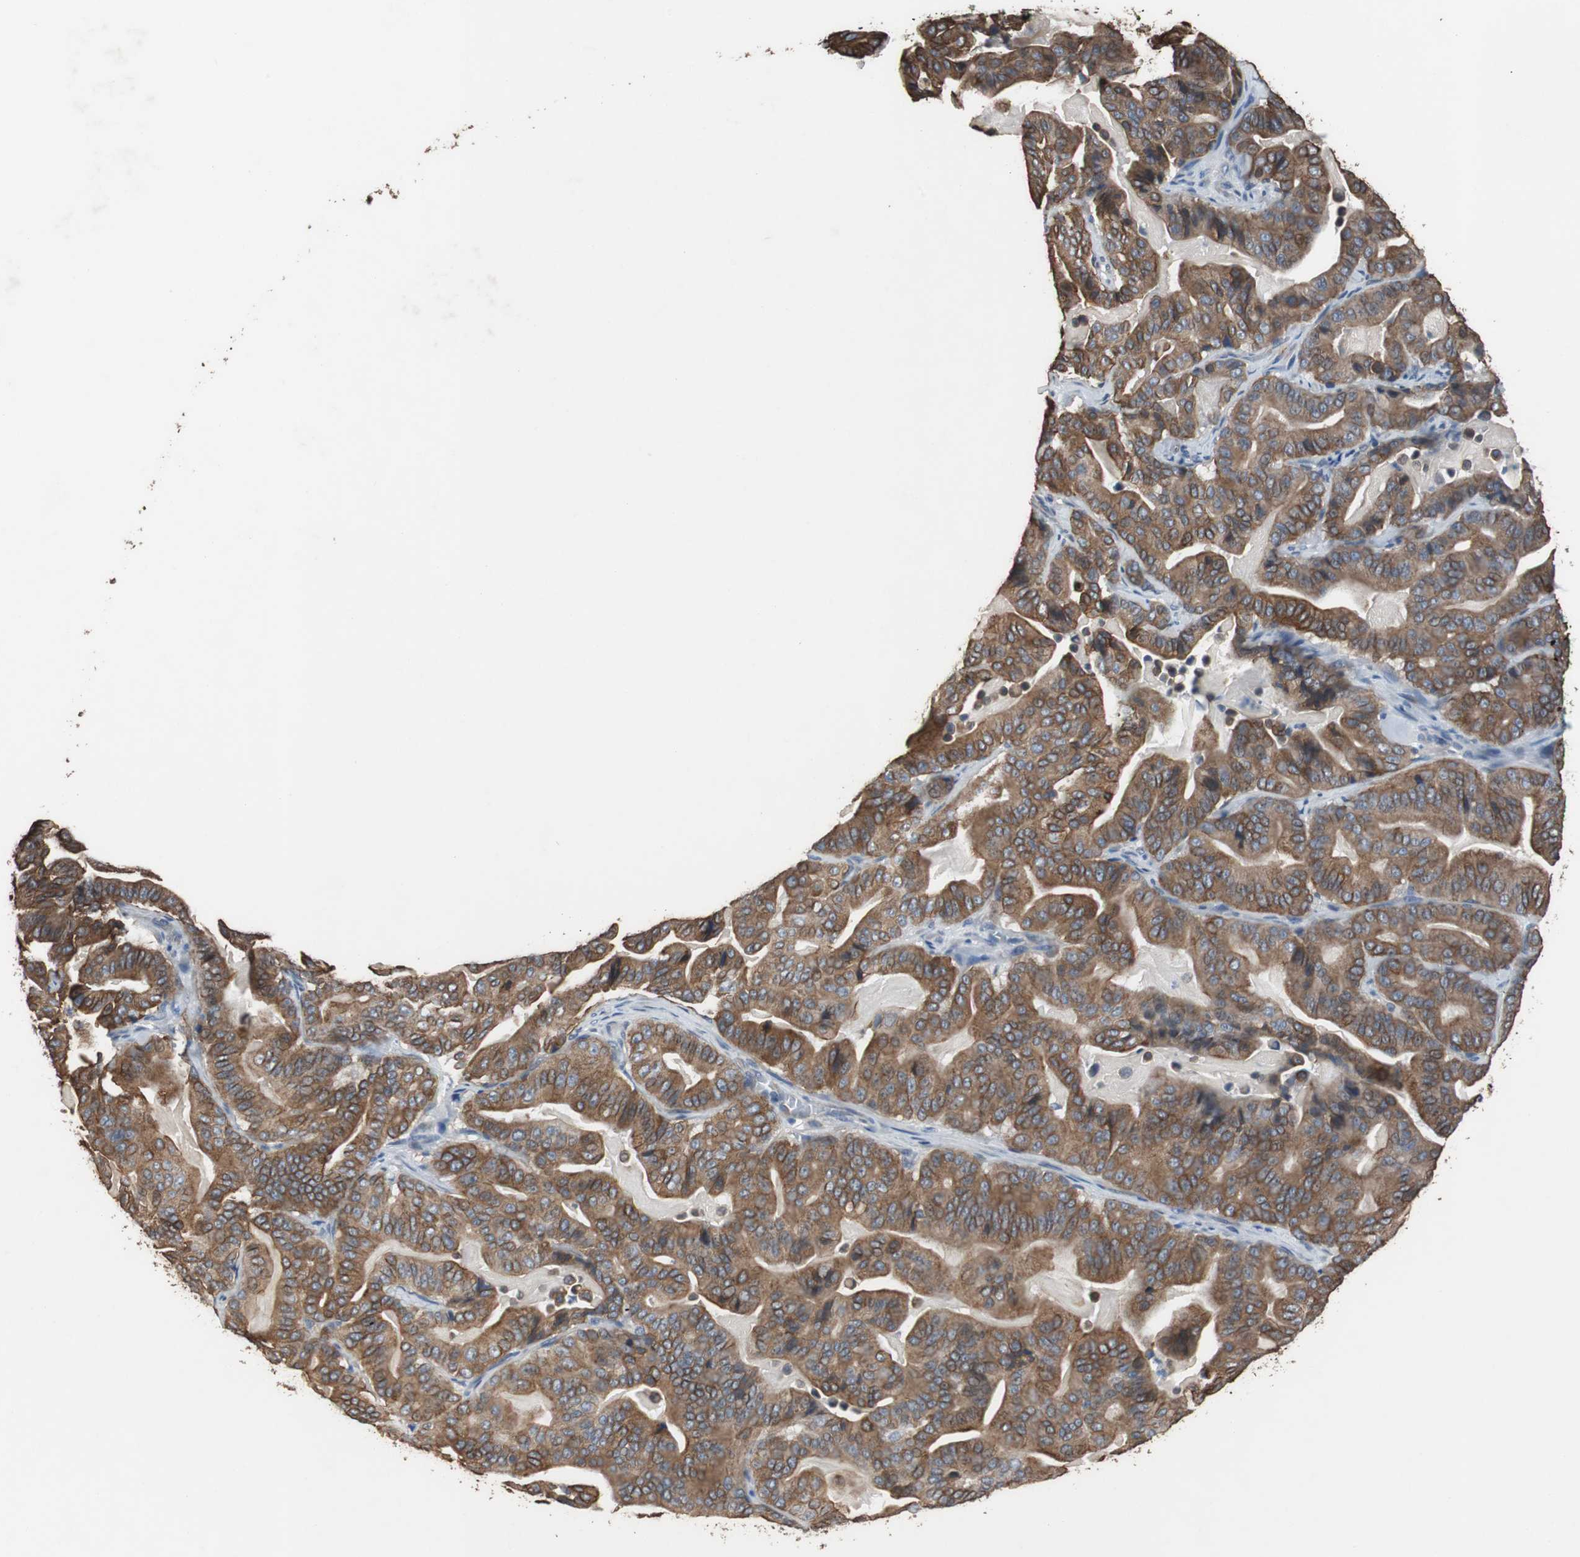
{"staining": {"intensity": "moderate", "quantity": ">75%", "location": "cytoplasmic/membranous"}, "tissue": "pancreatic cancer", "cell_type": "Tumor cells", "image_type": "cancer", "snomed": [{"axis": "morphology", "description": "Adenocarcinoma, NOS"}, {"axis": "topography", "description": "Pancreas"}], "caption": "The image displays immunohistochemical staining of pancreatic cancer. There is moderate cytoplasmic/membranous positivity is present in approximately >75% of tumor cells.", "gene": "USP10", "patient": {"sex": "male", "age": 63}}